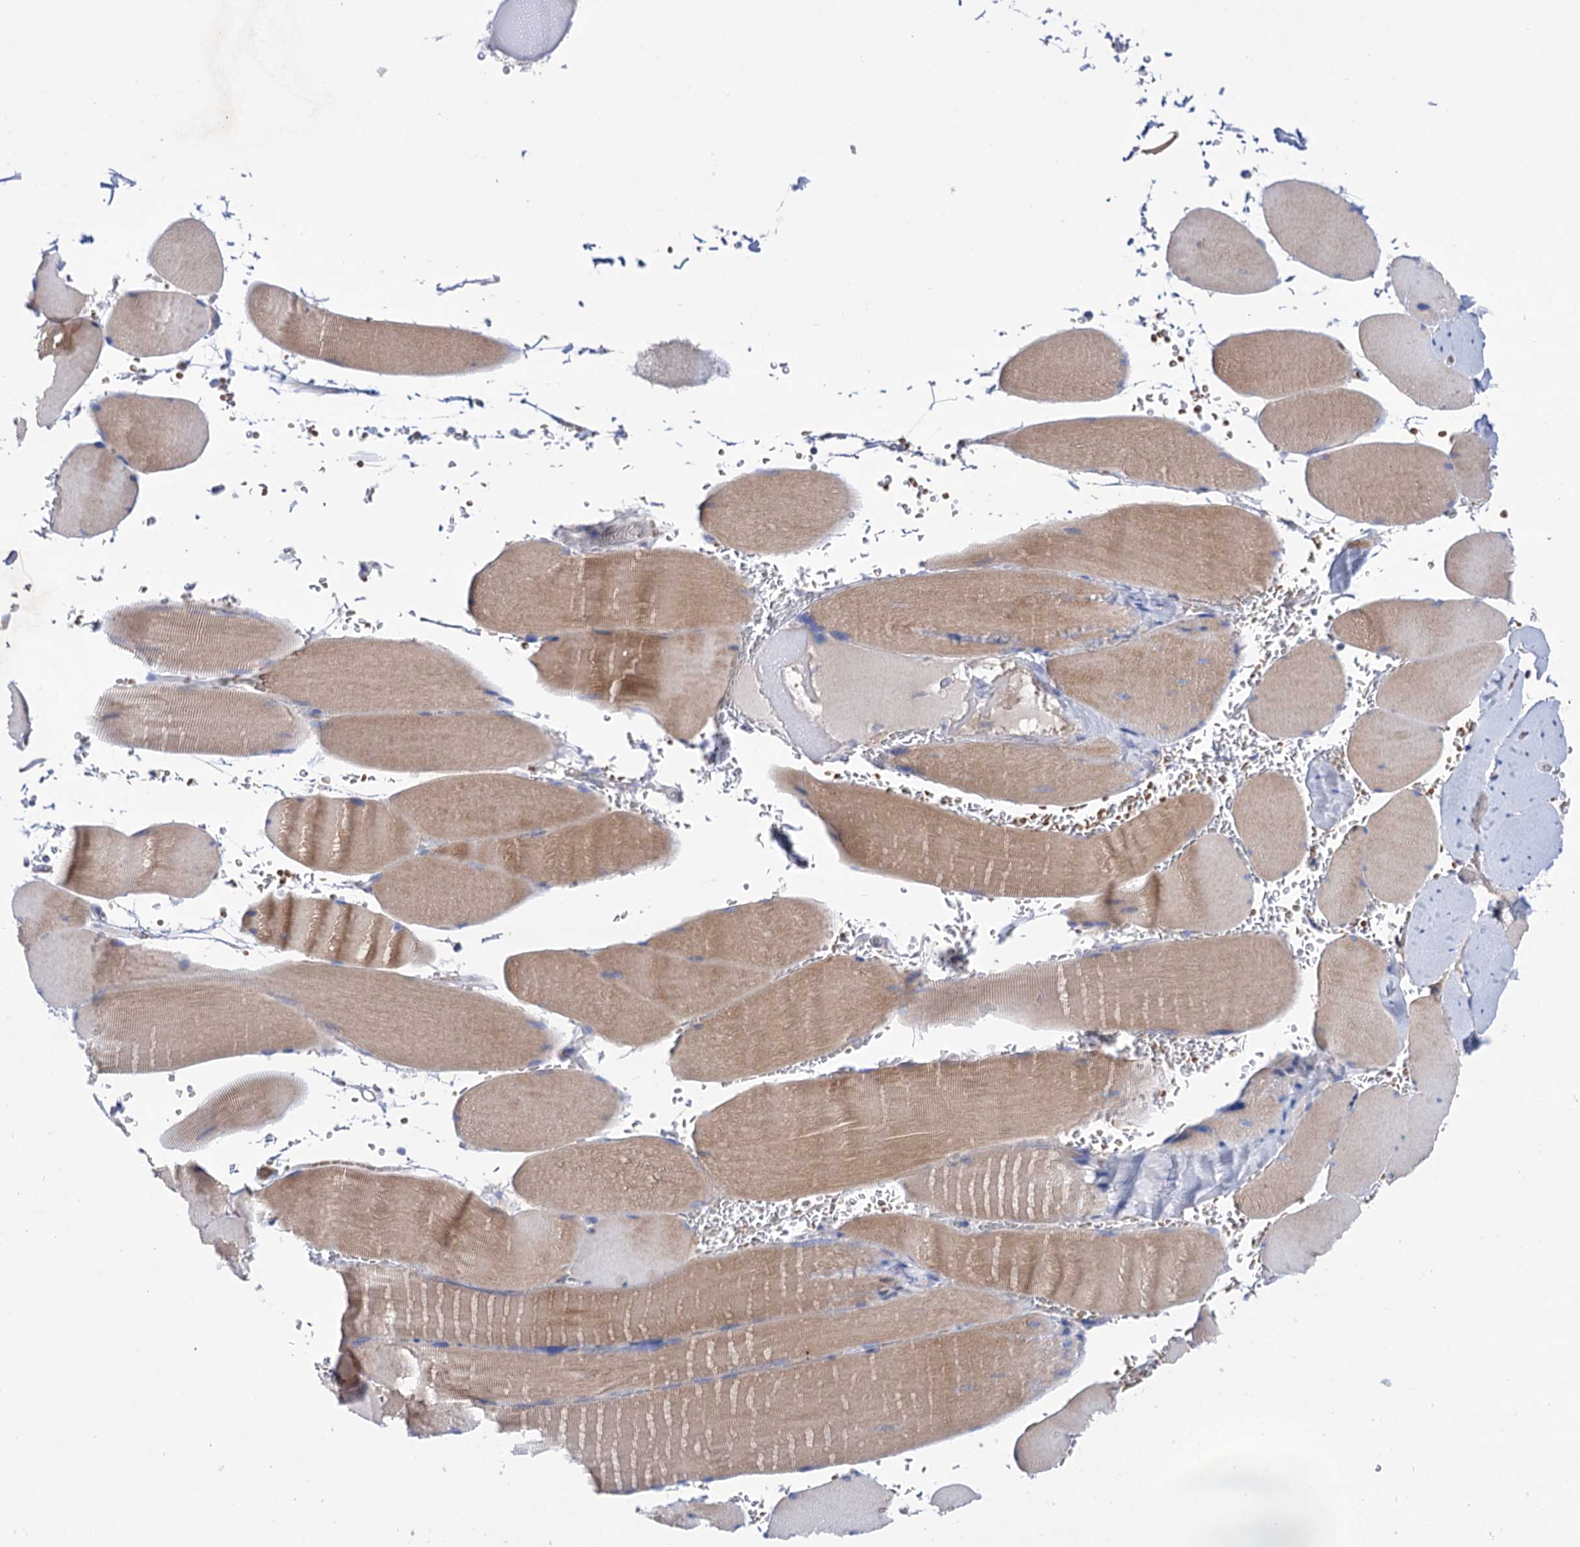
{"staining": {"intensity": "moderate", "quantity": "25%-75%", "location": "cytoplasmic/membranous"}, "tissue": "skeletal muscle", "cell_type": "Myocytes", "image_type": "normal", "snomed": [{"axis": "morphology", "description": "Normal tissue, NOS"}, {"axis": "topography", "description": "Skeletal muscle"}, {"axis": "topography", "description": "Head-Neck"}], "caption": "Skeletal muscle stained with immunohistochemistry shows moderate cytoplasmic/membranous expression in approximately 25%-75% of myocytes.", "gene": "YARS2", "patient": {"sex": "male", "age": 66}}